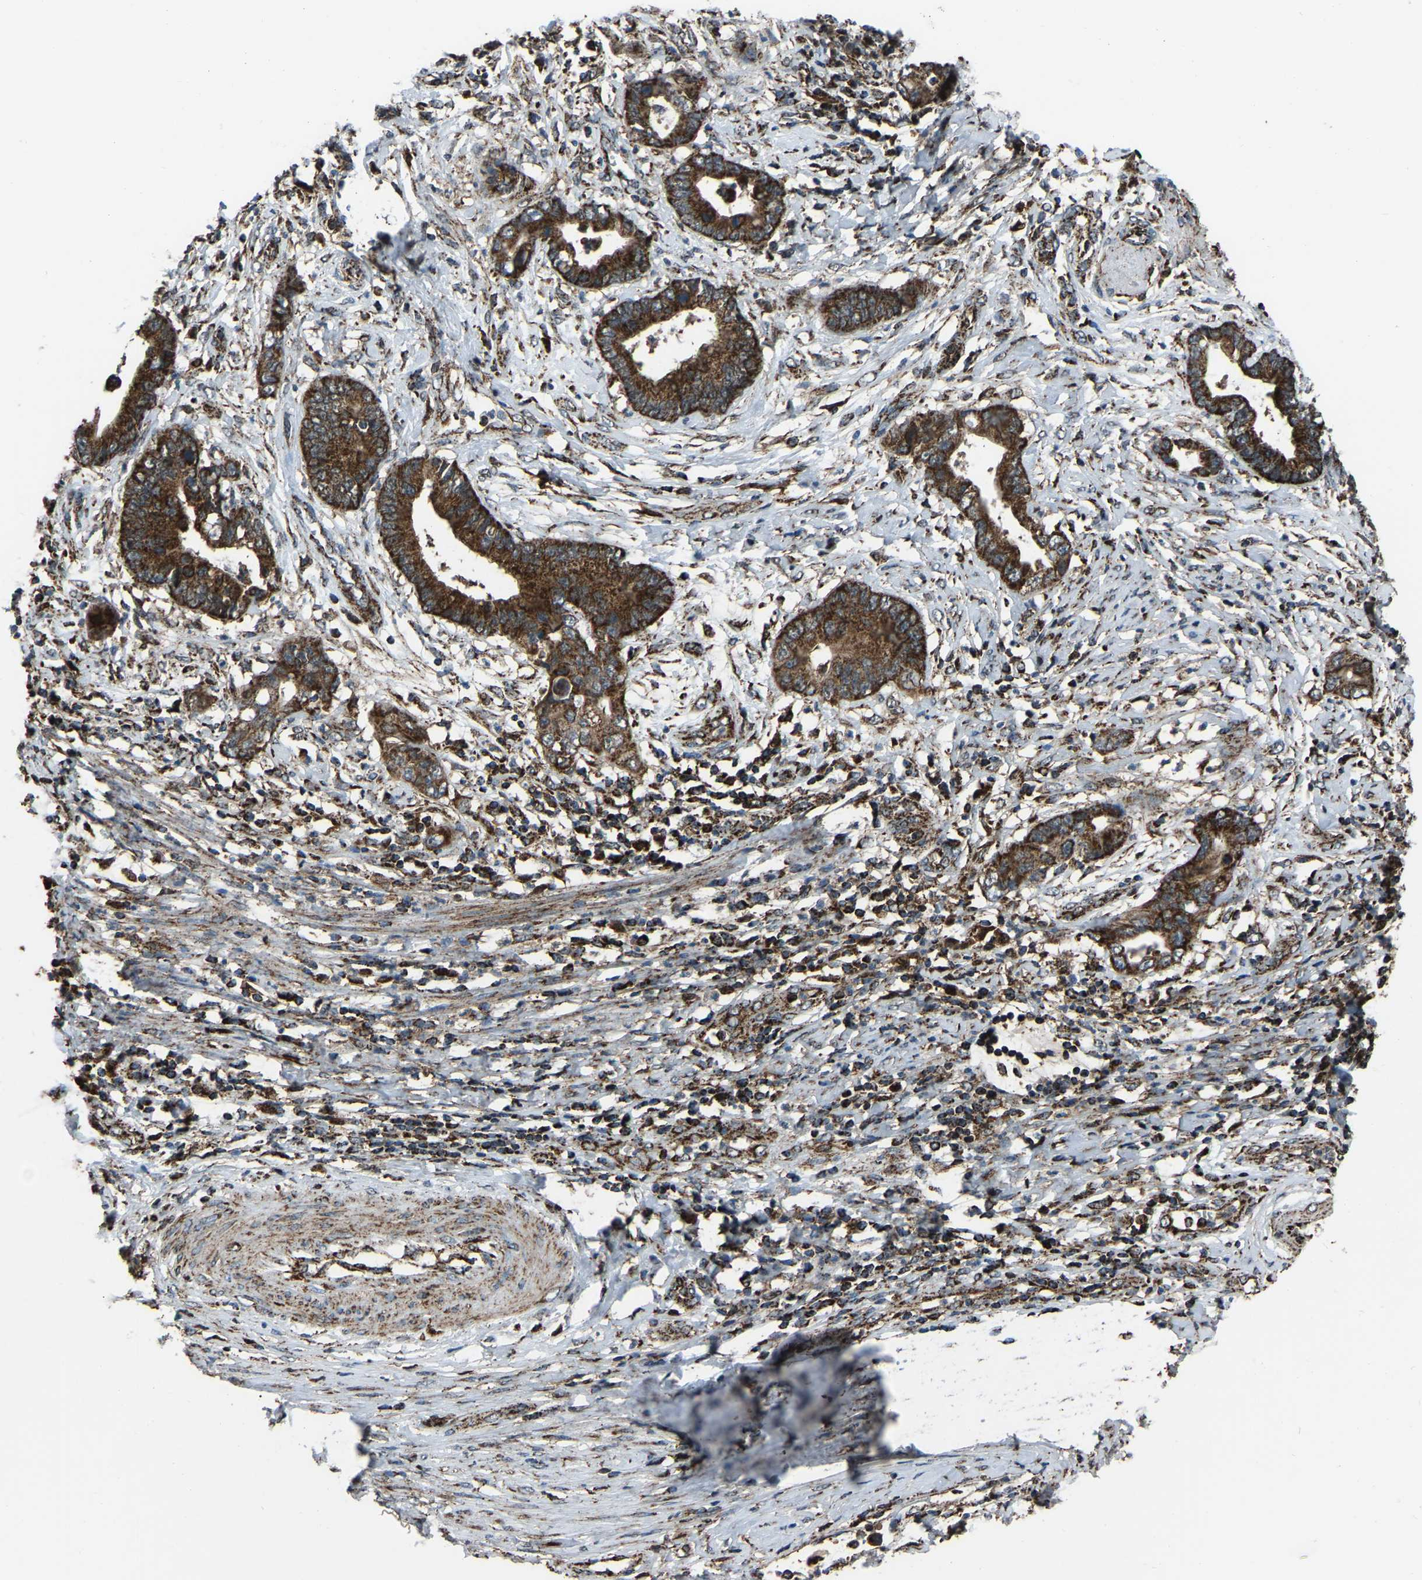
{"staining": {"intensity": "strong", "quantity": ">75%", "location": "cytoplasmic/membranous"}, "tissue": "cervical cancer", "cell_type": "Tumor cells", "image_type": "cancer", "snomed": [{"axis": "morphology", "description": "Adenocarcinoma, NOS"}, {"axis": "topography", "description": "Cervix"}], "caption": "This micrograph reveals cervical cancer (adenocarcinoma) stained with IHC to label a protein in brown. The cytoplasmic/membranous of tumor cells show strong positivity for the protein. Nuclei are counter-stained blue.", "gene": "AKR1A1", "patient": {"sex": "female", "age": 44}}